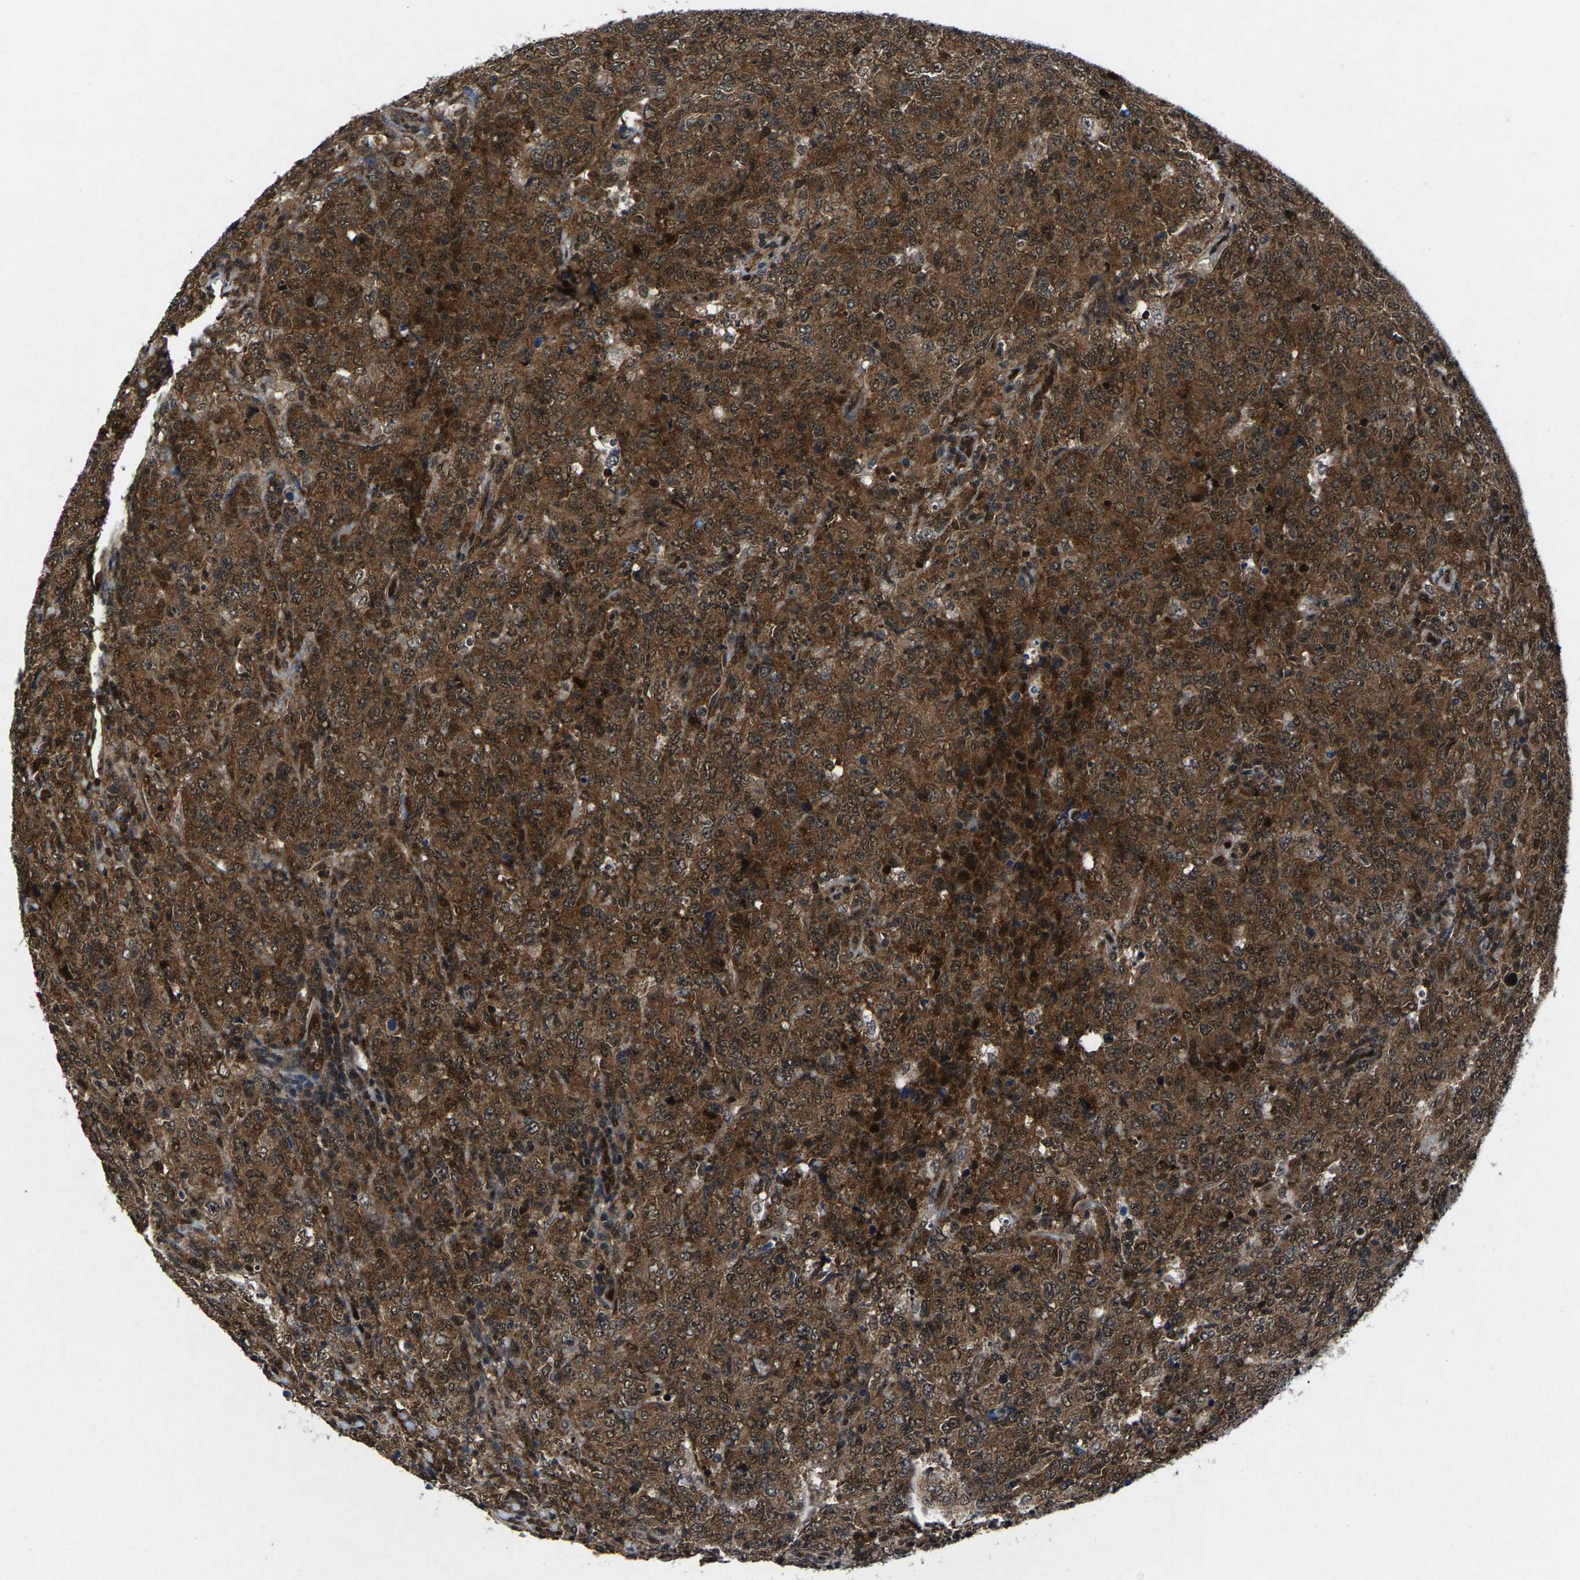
{"staining": {"intensity": "moderate", "quantity": ">75%", "location": "nuclear"}, "tissue": "lymphoma", "cell_type": "Tumor cells", "image_type": "cancer", "snomed": [{"axis": "morphology", "description": "Malignant lymphoma, non-Hodgkin's type, High grade"}, {"axis": "topography", "description": "Tonsil"}], "caption": "Immunohistochemical staining of human lymphoma reveals medium levels of moderate nuclear expression in about >75% of tumor cells.", "gene": "ATXN3", "patient": {"sex": "female", "age": 36}}